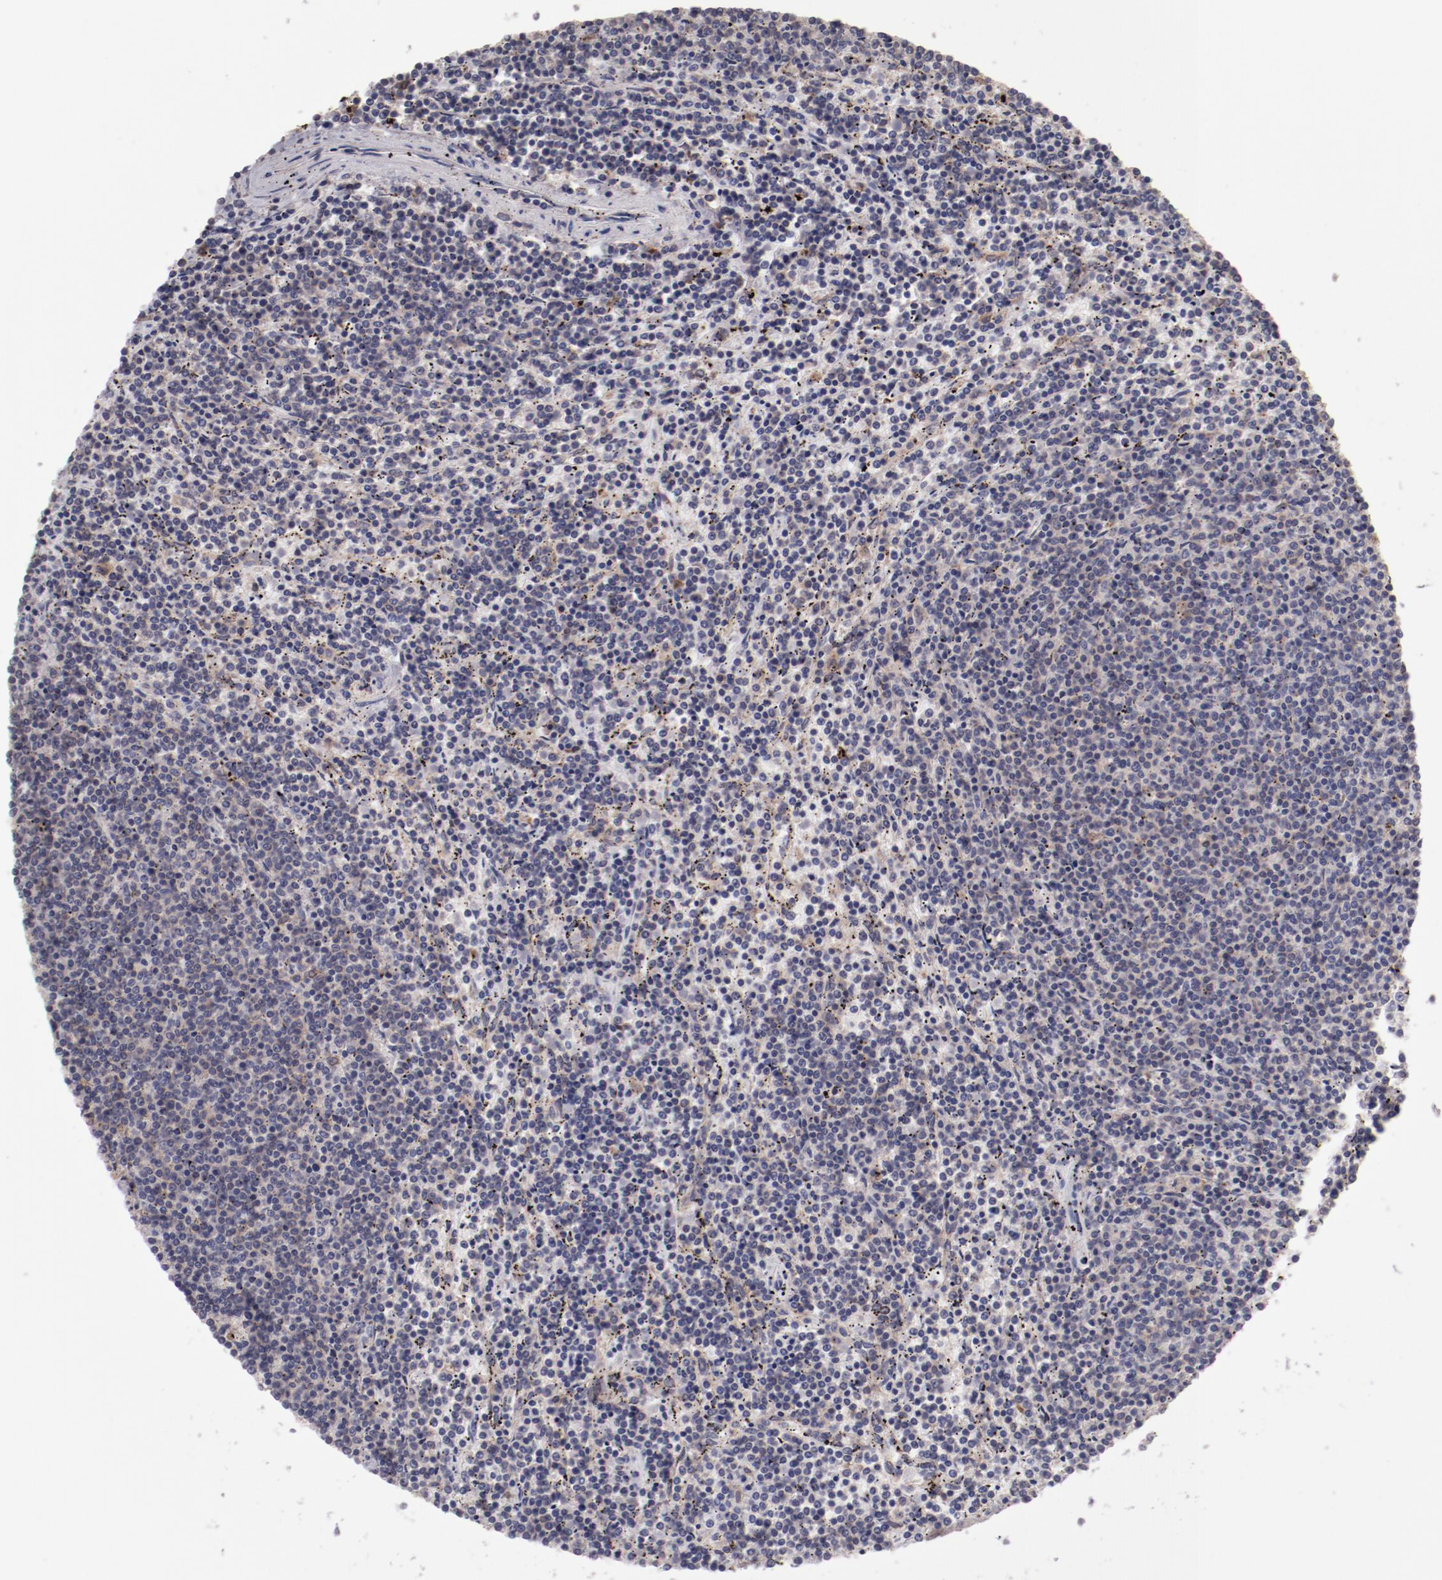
{"staining": {"intensity": "weak", "quantity": "25%-75%", "location": "cytoplasmic/membranous"}, "tissue": "lymphoma", "cell_type": "Tumor cells", "image_type": "cancer", "snomed": [{"axis": "morphology", "description": "Malignant lymphoma, non-Hodgkin's type, Low grade"}, {"axis": "topography", "description": "Spleen"}], "caption": "Protein analysis of lymphoma tissue shows weak cytoplasmic/membranous positivity in about 25%-75% of tumor cells. The staining is performed using DAB (3,3'-diaminobenzidine) brown chromogen to label protein expression. The nuclei are counter-stained blue using hematoxylin.", "gene": "IL12A", "patient": {"sex": "female", "age": 50}}